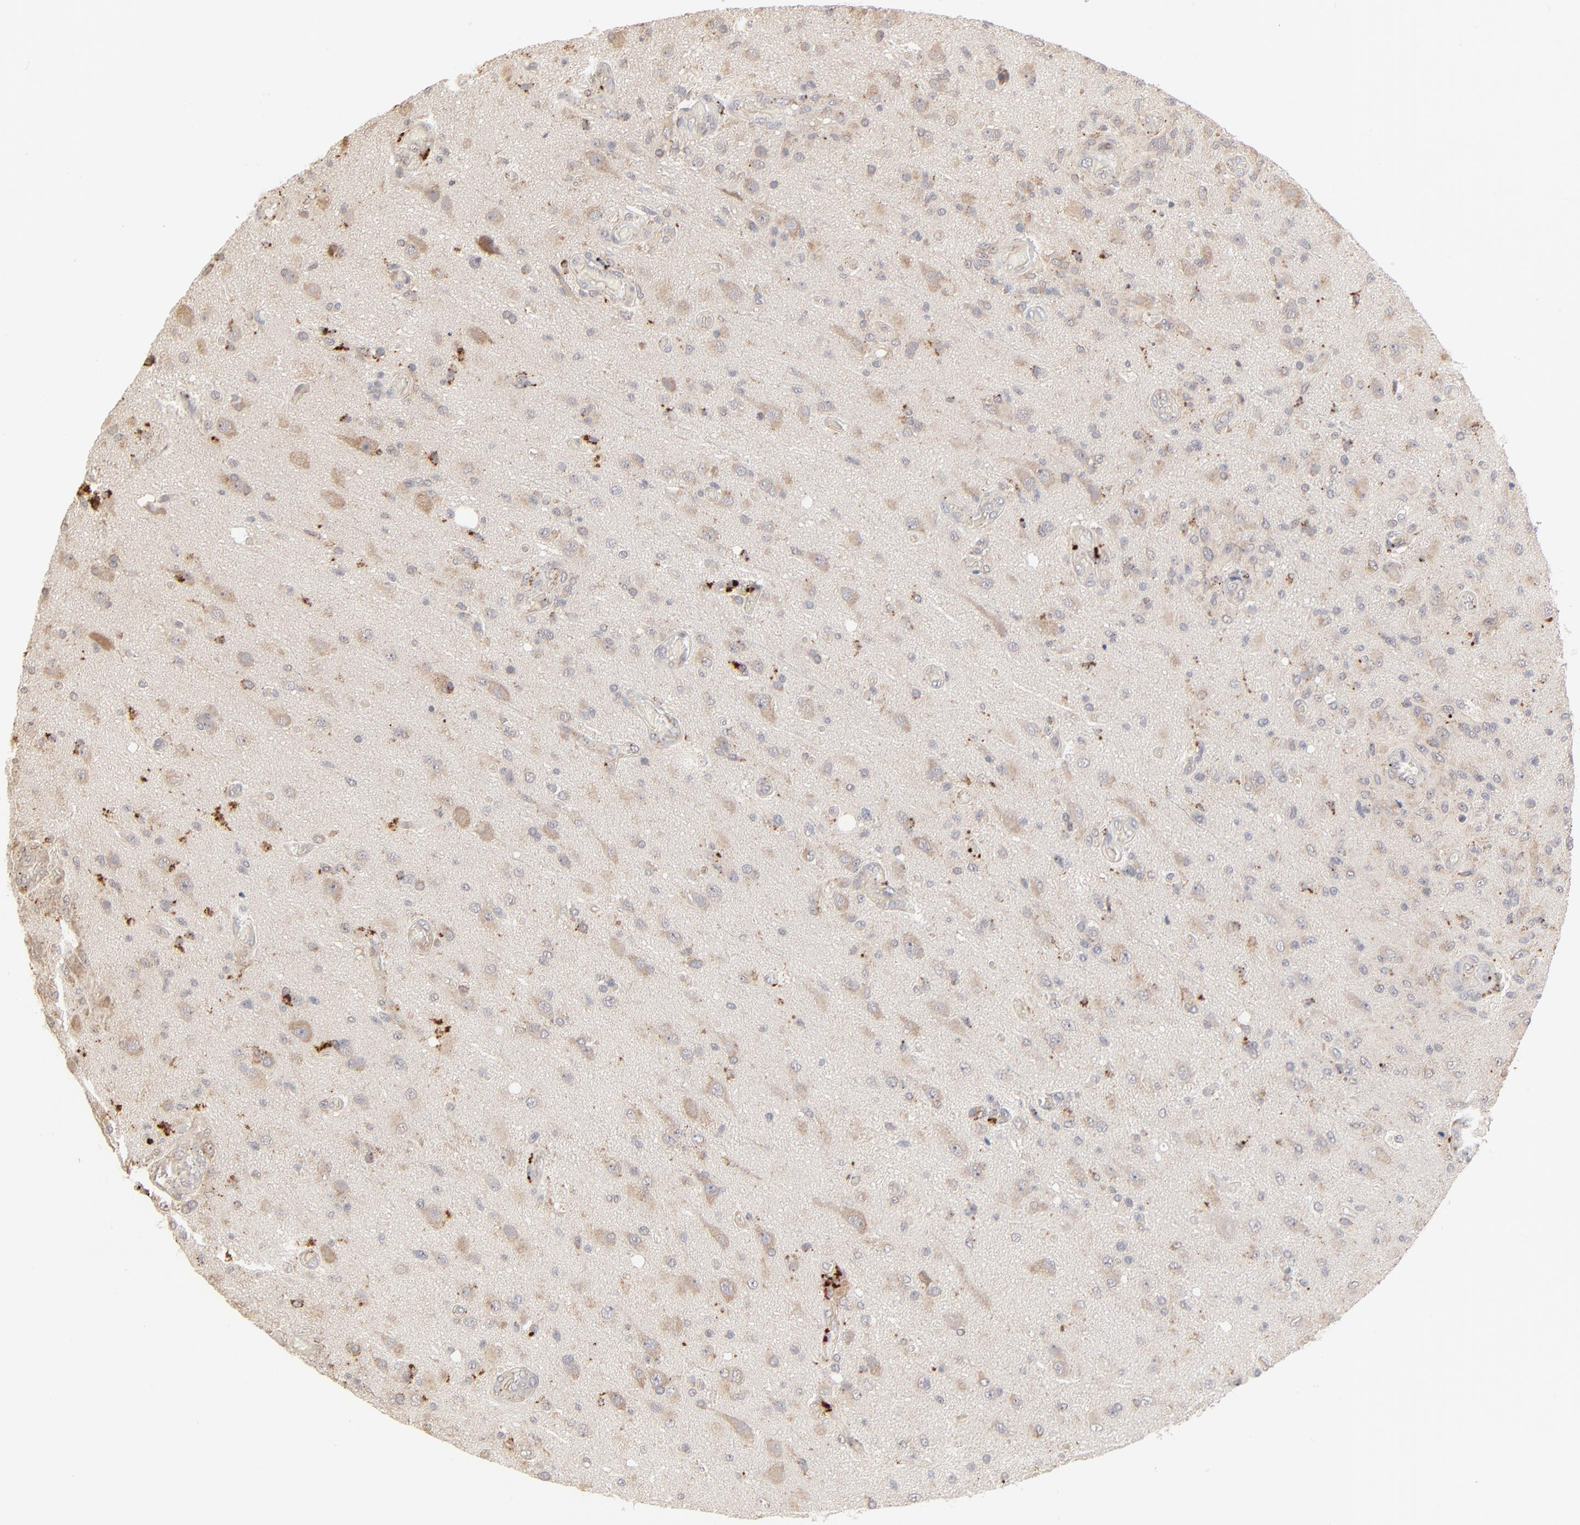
{"staining": {"intensity": "weak", "quantity": "25%-75%", "location": "cytoplasmic/membranous"}, "tissue": "glioma", "cell_type": "Tumor cells", "image_type": "cancer", "snomed": [{"axis": "morphology", "description": "Normal tissue, NOS"}, {"axis": "morphology", "description": "Glioma, malignant, High grade"}, {"axis": "topography", "description": "Cerebral cortex"}], "caption": "Malignant high-grade glioma was stained to show a protein in brown. There is low levels of weak cytoplasmic/membranous staining in about 25%-75% of tumor cells.", "gene": "POMT2", "patient": {"sex": "male", "age": 77}}